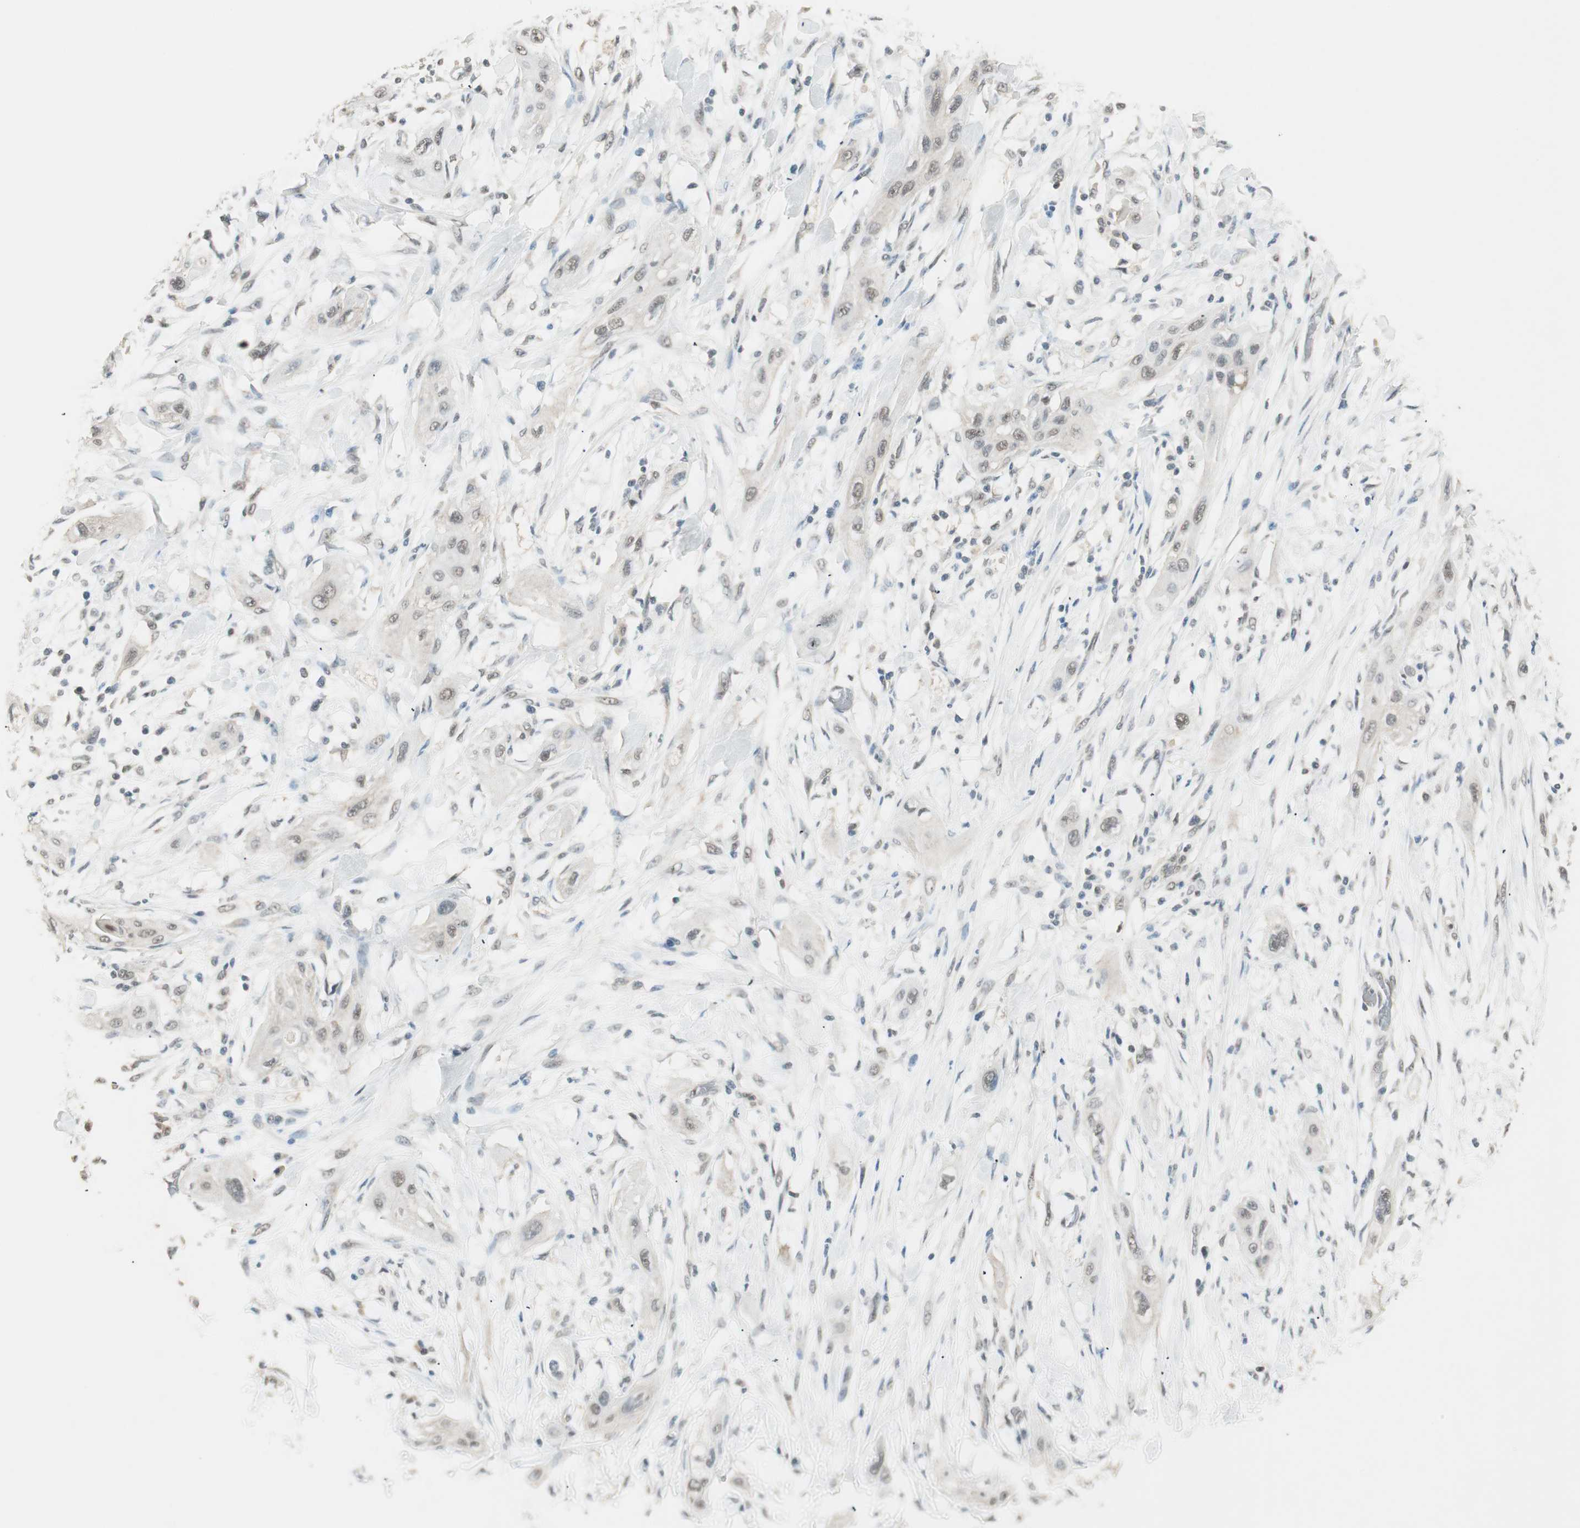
{"staining": {"intensity": "weak", "quantity": "<25%", "location": "nuclear"}, "tissue": "lung cancer", "cell_type": "Tumor cells", "image_type": "cancer", "snomed": [{"axis": "morphology", "description": "Squamous cell carcinoma, NOS"}, {"axis": "topography", "description": "Lung"}], "caption": "High power microscopy histopathology image of an immunohistochemistry image of squamous cell carcinoma (lung), revealing no significant expression in tumor cells. (DAB immunohistochemistry visualized using brightfield microscopy, high magnification).", "gene": "USP5", "patient": {"sex": "female", "age": 47}}